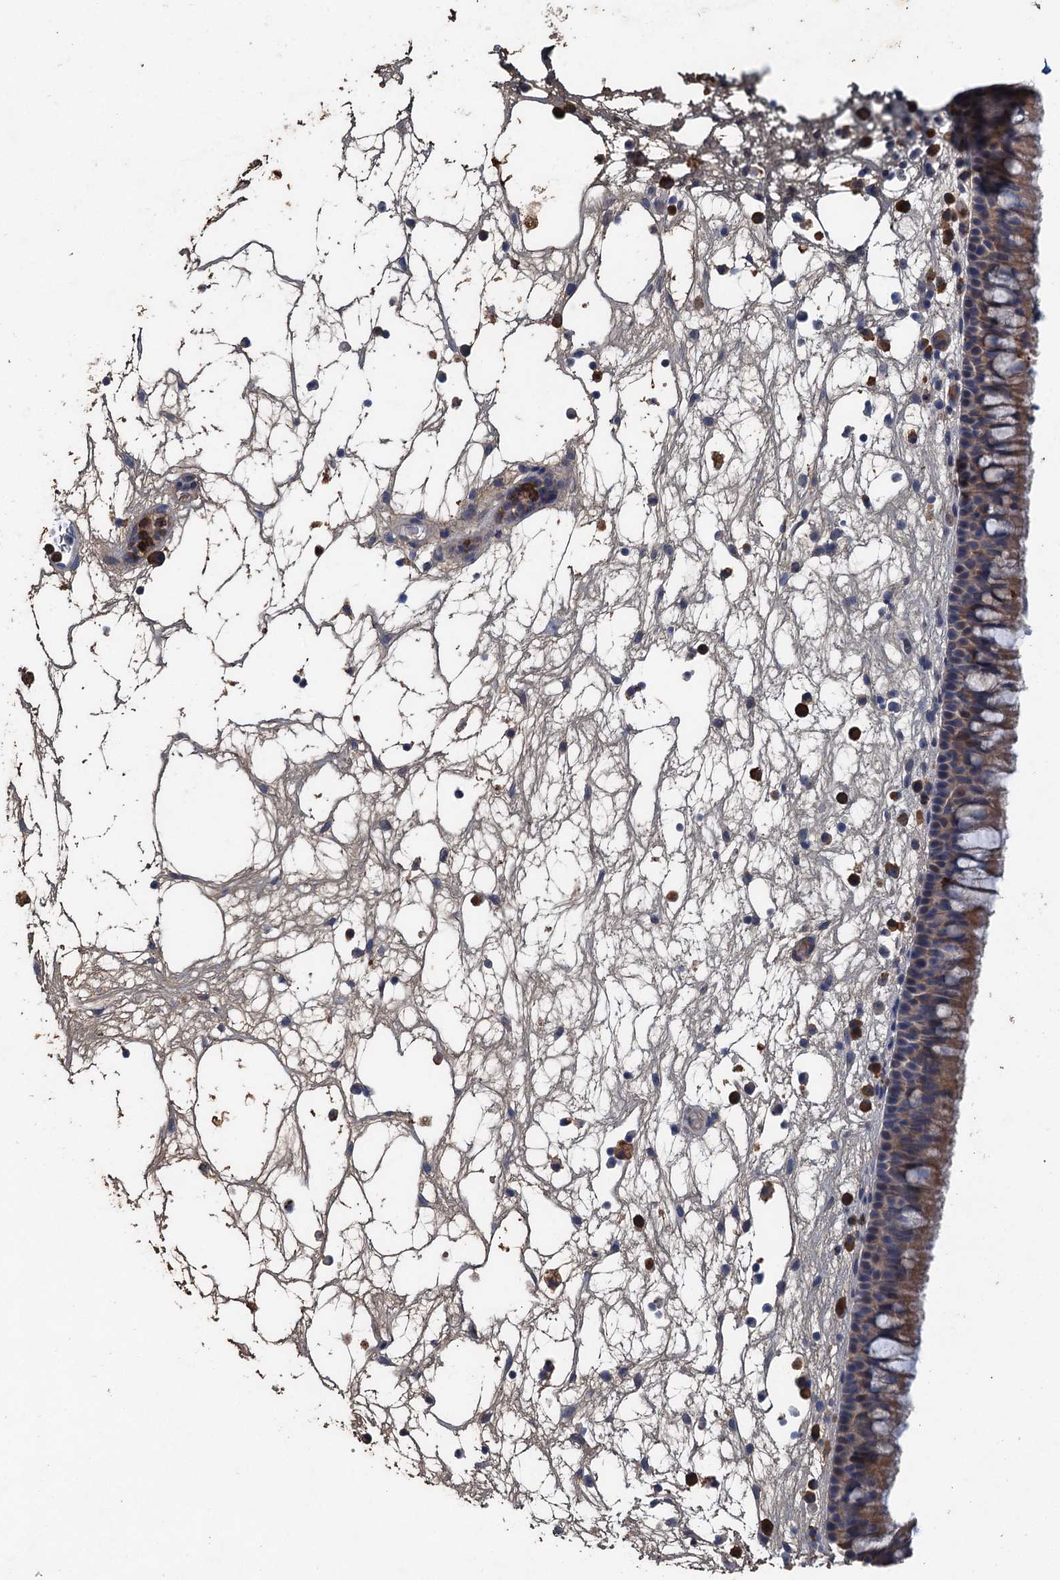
{"staining": {"intensity": "weak", "quantity": "25%-75%", "location": "cytoplasmic/membranous"}, "tissue": "nasopharynx", "cell_type": "Respiratory epithelial cells", "image_type": "normal", "snomed": [{"axis": "morphology", "description": "Normal tissue, NOS"}, {"axis": "morphology", "description": "Inflammation, NOS"}, {"axis": "morphology", "description": "Malignant melanoma, Metastatic site"}, {"axis": "topography", "description": "Nasopharynx"}], "caption": "Immunohistochemistry (IHC) image of normal nasopharynx stained for a protein (brown), which shows low levels of weak cytoplasmic/membranous expression in approximately 25%-75% of respiratory epithelial cells.", "gene": "TPCN1", "patient": {"sex": "male", "age": 70}}